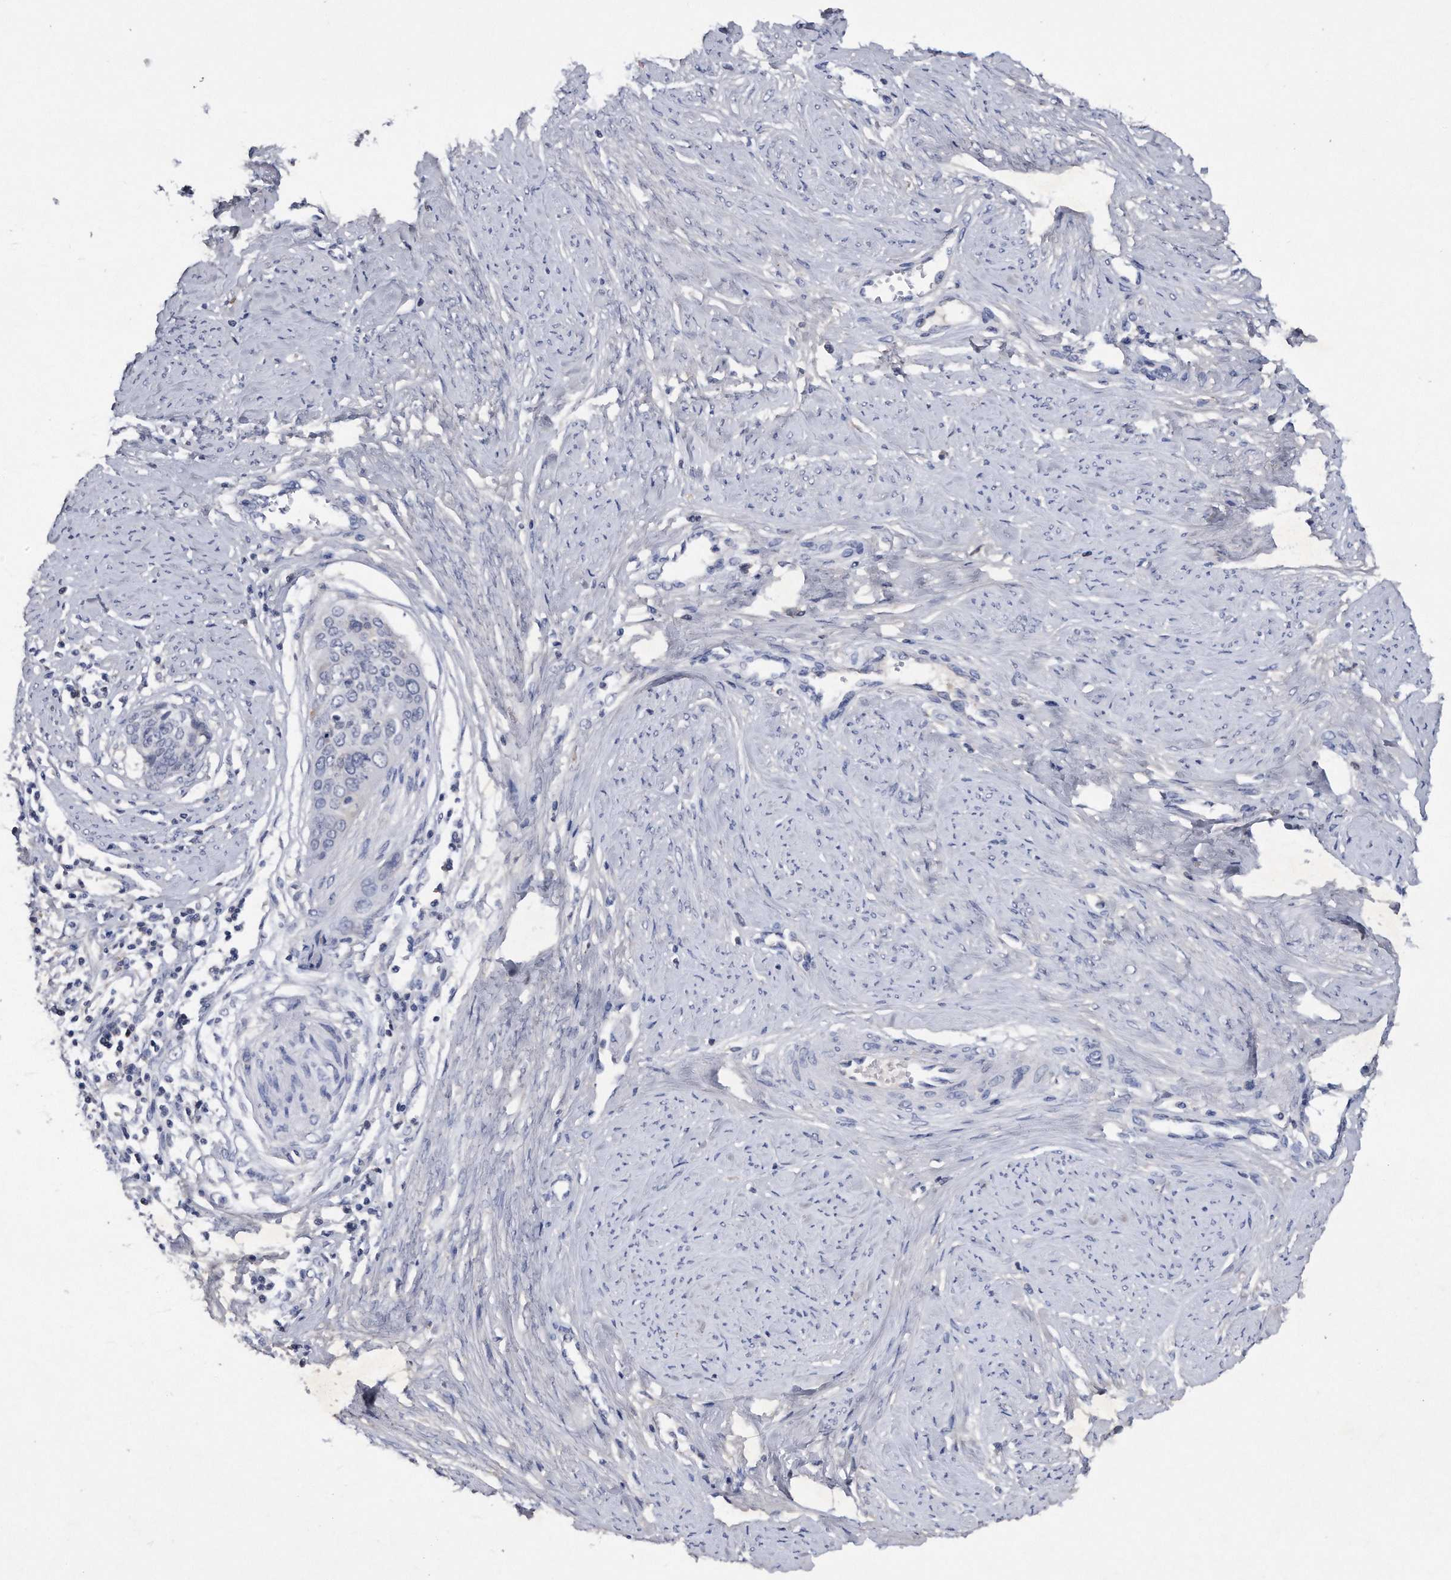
{"staining": {"intensity": "negative", "quantity": "none", "location": "none"}, "tissue": "cervical cancer", "cell_type": "Tumor cells", "image_type": "cancer", "snomed": [{"axis": "morphology", "description": "Squamous cell carcinoma, NOS"}, {"axis": "topography", "description": "Cervix"}], "caption": "Tumor cells show no significant protein positivity in cervical squamous cell carcinoma. (Brightfield microscopy of DAB (3,3'-diaminobenzidine) immunohistochemistry (IHC) at high magnification).", "gene": "ASNS", "patient": {"sex": "female", "age": 37}}